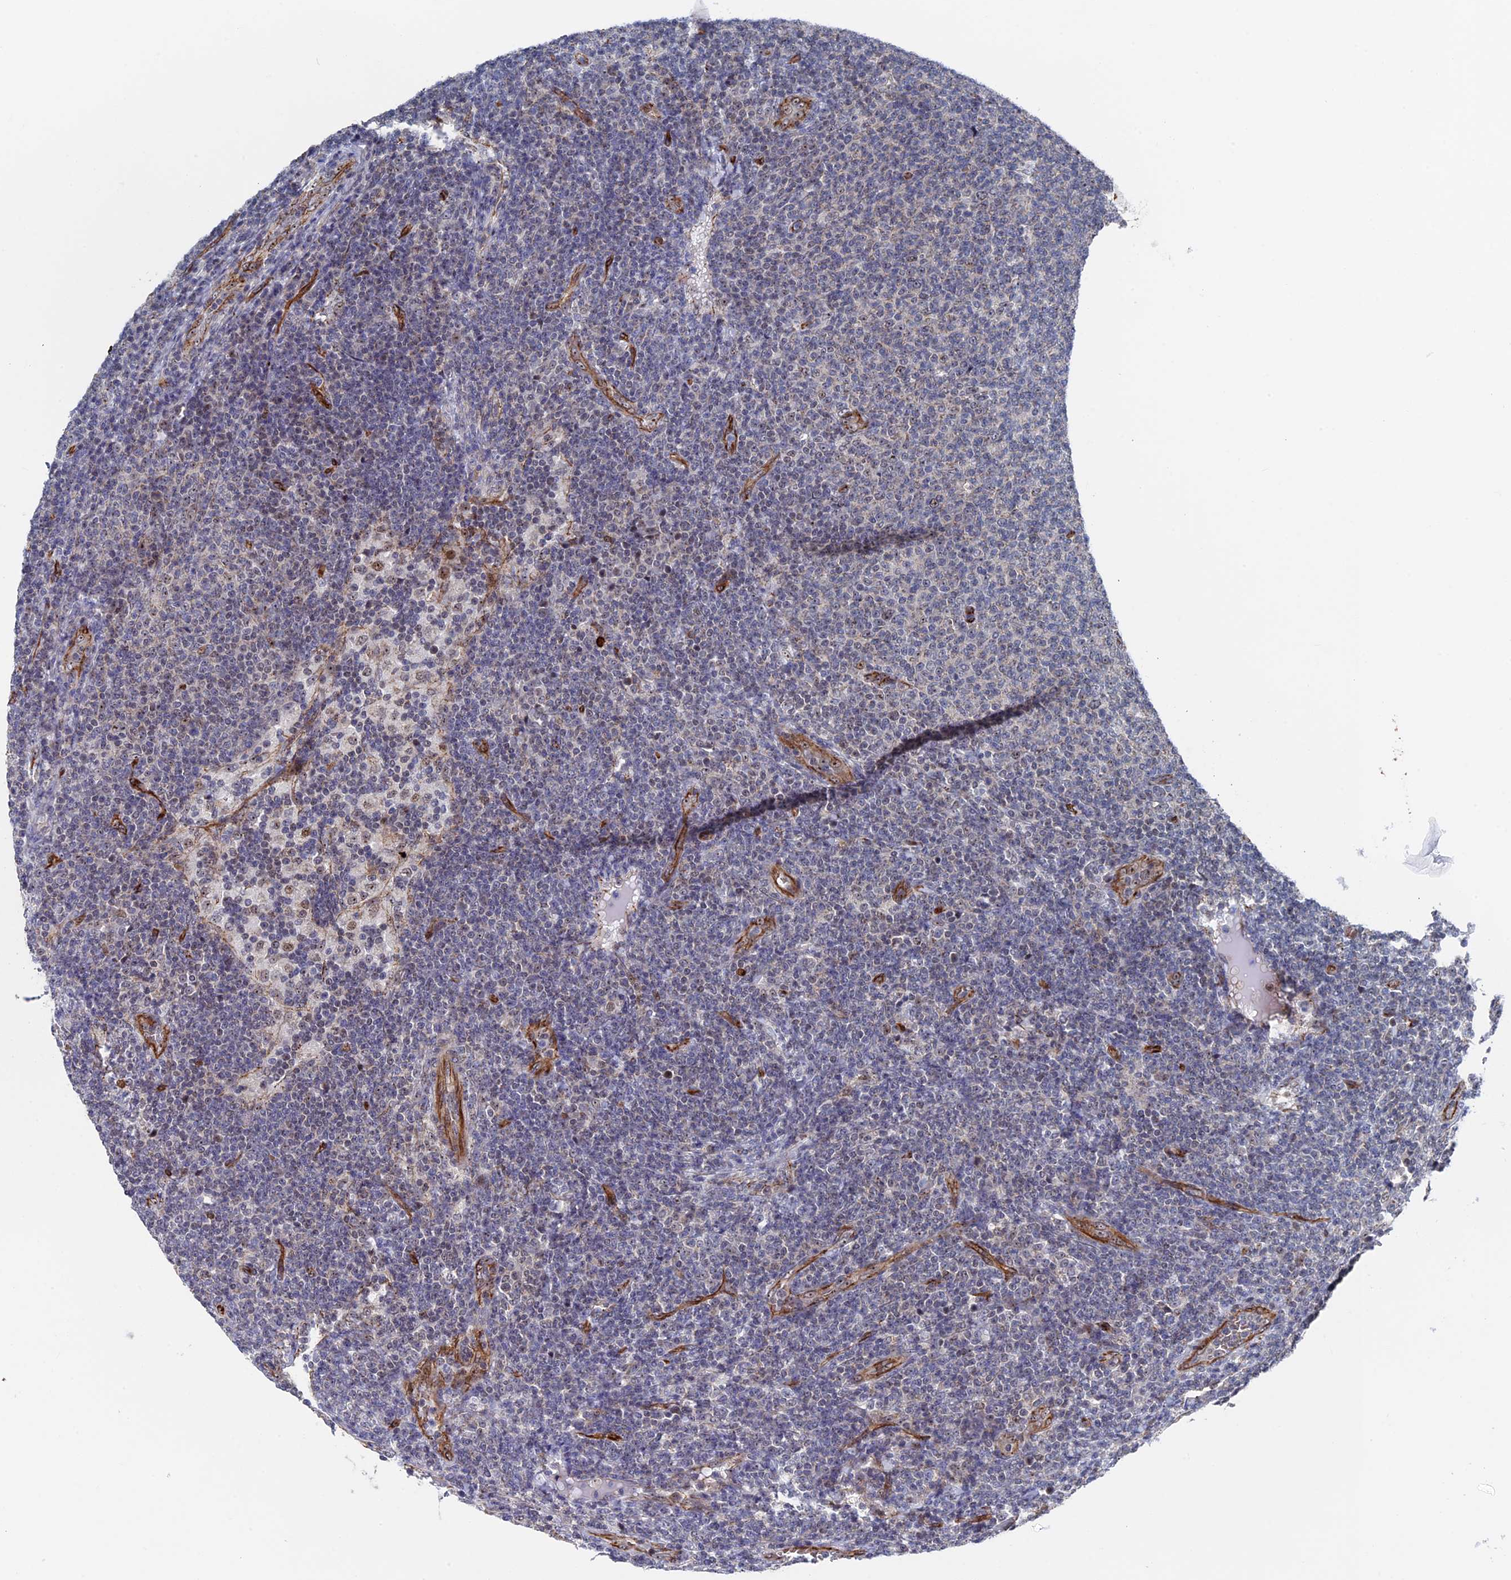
{"staining": {"intensity": "weak", "quantity": "<25%", "location": "nuclear"}, "tissue": "lymphoma", "cell_type": "Tumor cells", "image_type": "cancer", "snomed": [{"axis": "morphology", "description": "Malignant lymphoma, non-Hodgkin's type, Low grade"}, {"axis": "topography", "description": "Lymph node"}], "caption": "Immunohistochemistry (IHC) histopathology image of malignant lymphoma, non-Hodgkin's type (low-grade) stained for a protein (brown), which reveals no staining in tumor cells.", "gene": "EXOSC9", "patient": {"sex": "male", "age": 66}}